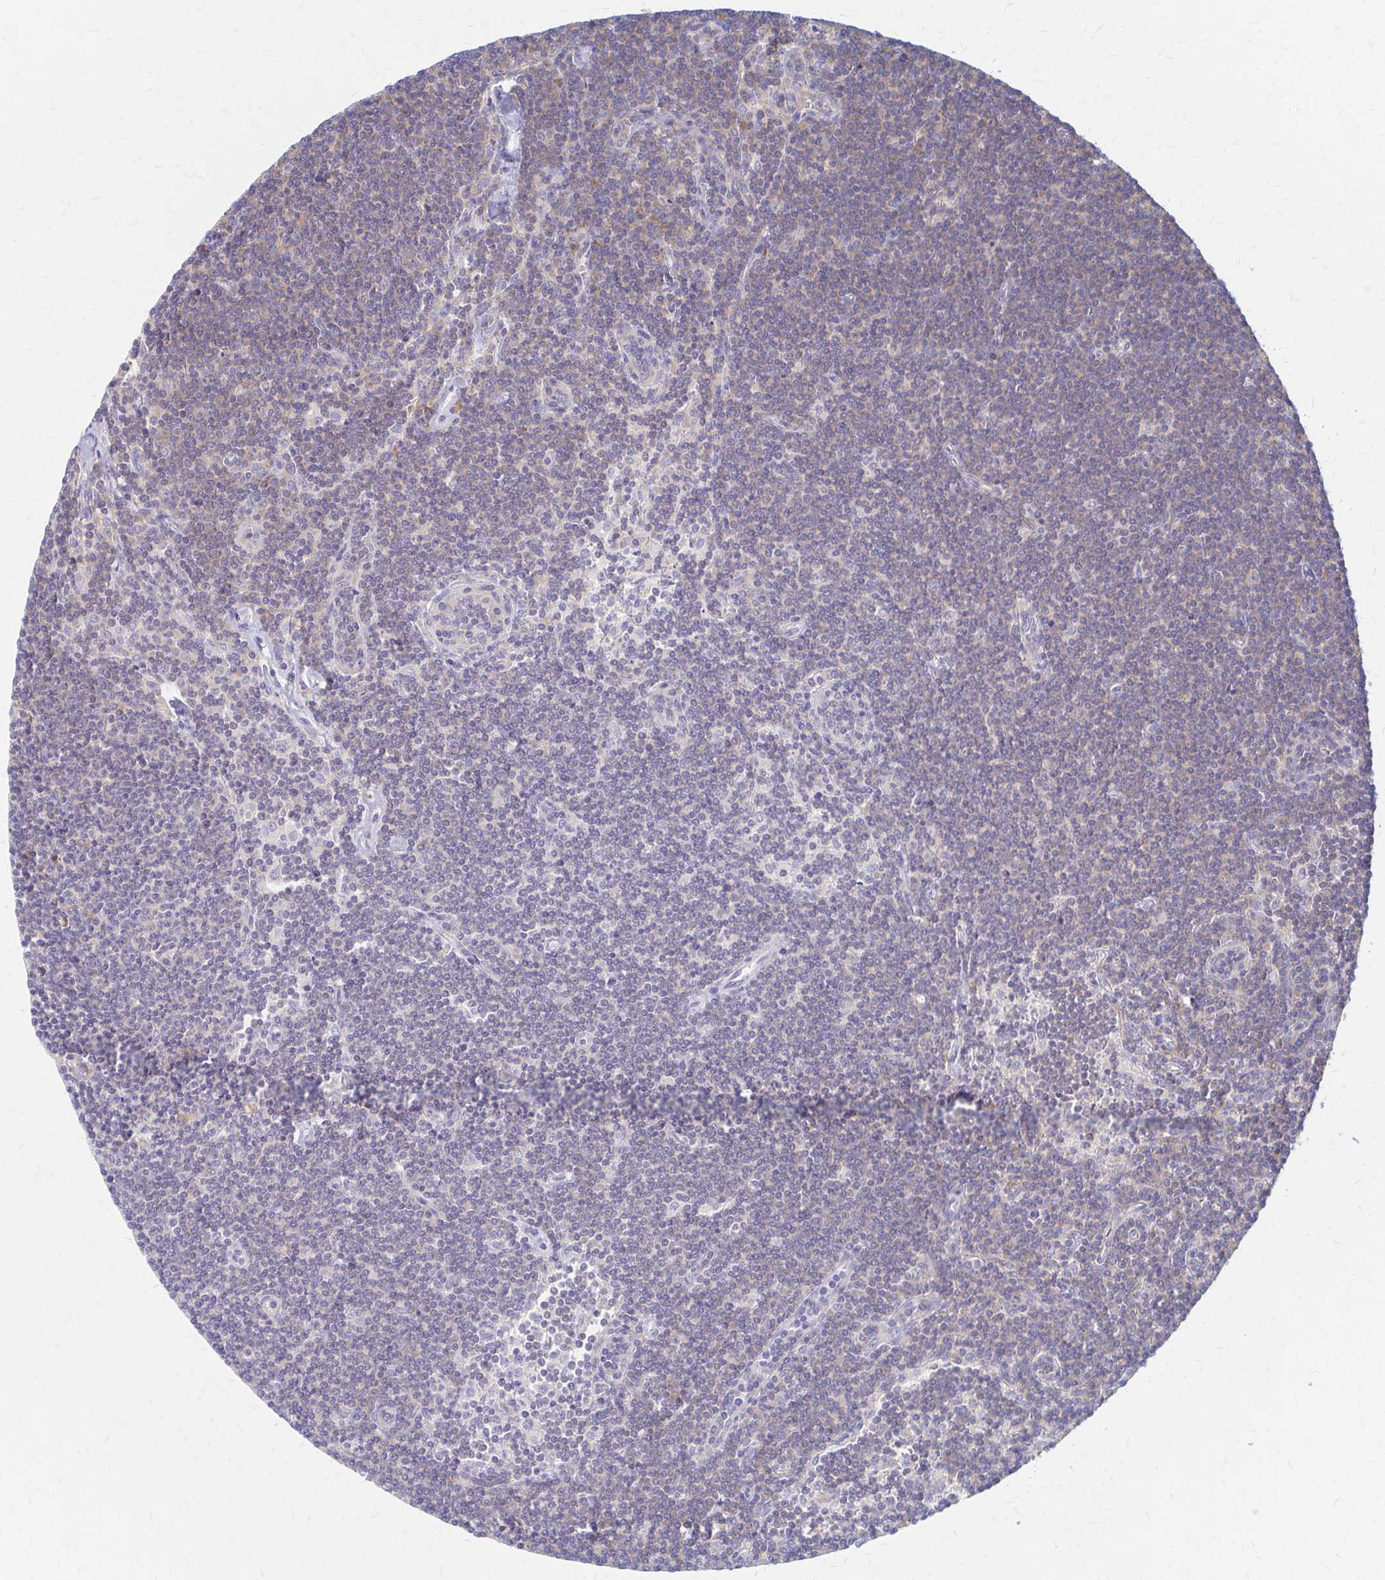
{"staining": {"intensity": "negative", "quantity": "none", "location": "none"}, "tissue": "lymphoma", "cell_type": "Tumor cells", "image_type": "cancer", "snomed": [{"axis": "morphology", "description": "Malignant lymphoma, non-Hodgkin's type, Low grade"}, {"axis": "topography", "description": "Lymph node"}], "caption": "The immunohistochemistry (IHC) image has no significant expression in tumor cells of lymphoma tissue.", "gene": "RPL27A", "patient": {"sex": "female", "age": 73}}